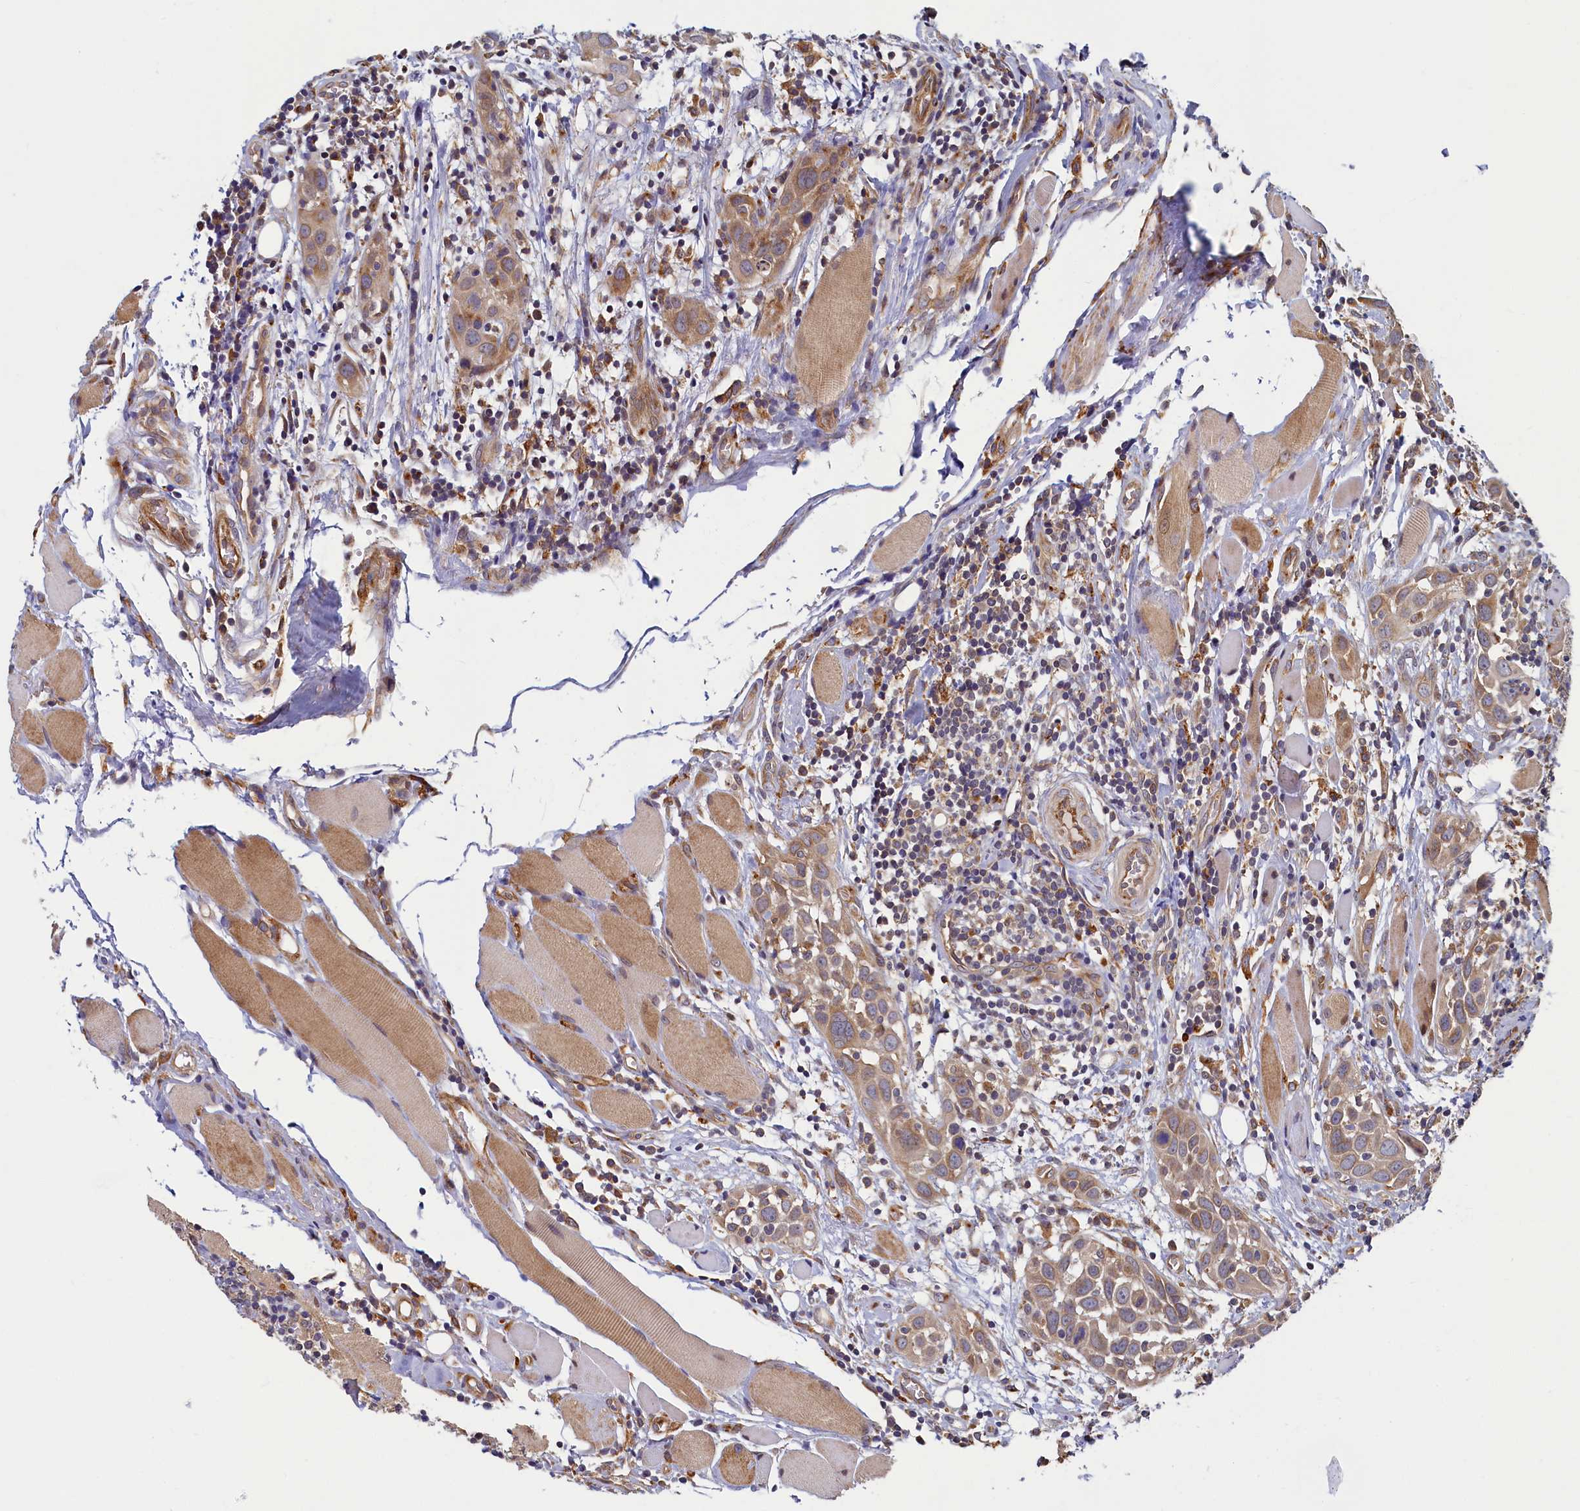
{"staining": {"intensity": "moderate", "quantity": "25%-75%", "location": "cytoplasmic/membranous"}, "tissue": "head and neck cancer", "cell_type": "Tumor cells", "image_type": "cancer", "snomed": [{"axis": "morphology", "description": "Squamous cell carcinoma, NOS"}, {"axis": "topography", "description": "Oral tissue"}, {"axis": "topography", "description": "Head-Neck"}], "caption": "Human head and neck squamous cell carcinoma stained for a protein (brown) reveals moderate cytoplasmic/membranous positive staining in approximately 25%-75% of tumor cells.", "gene": "STX12", "patient": {"sex": "female", "age": 50}}